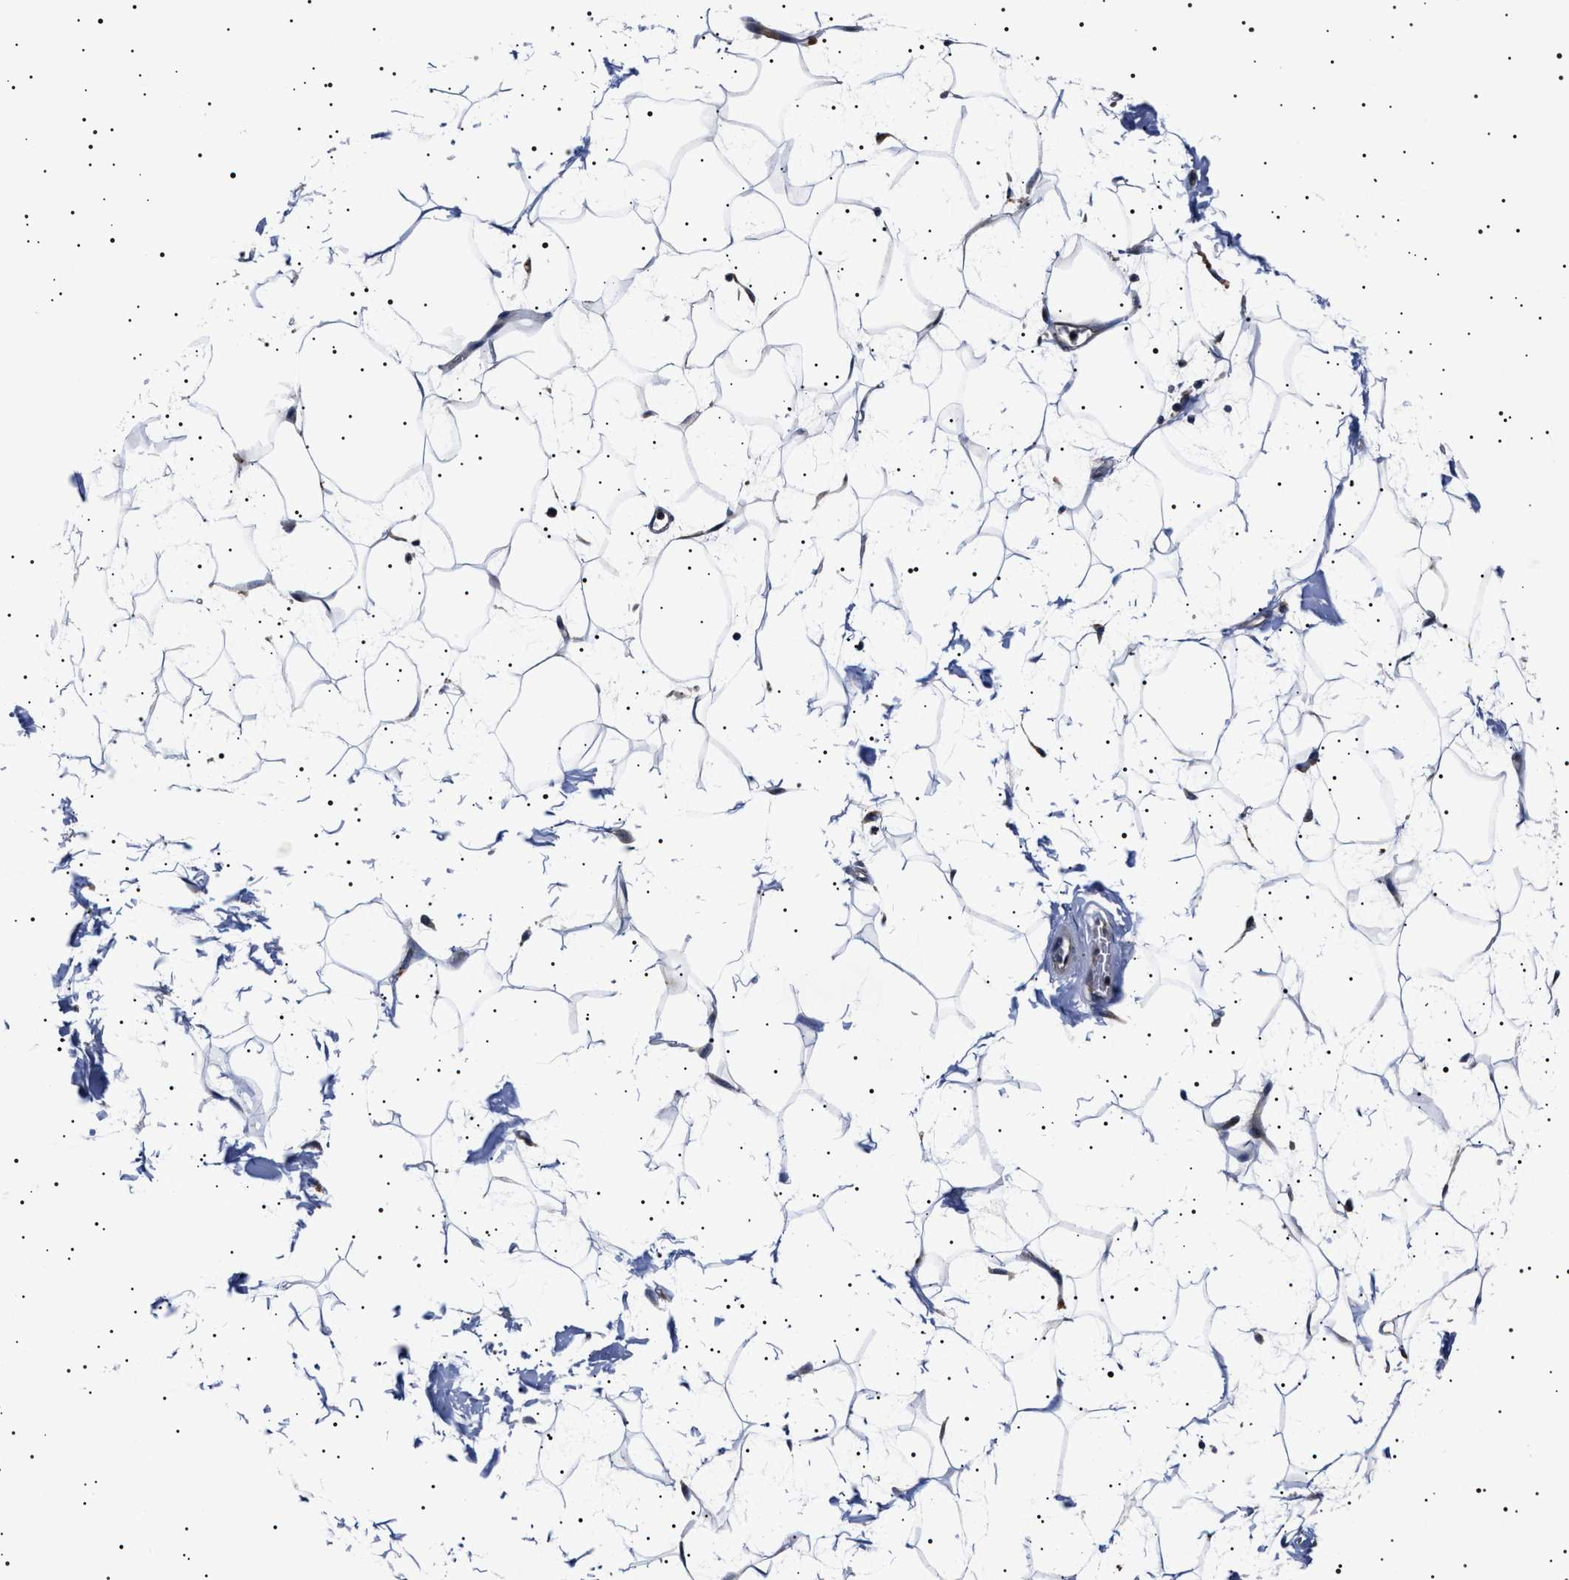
{"staining": {"intensity": "weak", "quantity": "25%-75%", "location": "cytoplasmic/membranous"}, "tissue": "adipose tissue", "cell_type": "Adipocytes", "image_type": "normal", "snomed": [{"axis": "morphology", "description": "Normal tissue, NOS"}, {"axis": "topography", "description": "Soft tissue"}], "caption": "Immunohistochemical staining of normal human adipose tissue shows 25%-75% levels of weak cytoplasmic/membranous protein positivity in about 25%-75% of adipocytes. (DAB (3,3'-diaminobenzidine) = brown stain, brightfield microscopy at high magnification).", "gene": "SLC4A7", "patient": {"sex": "male", "age": 72}}